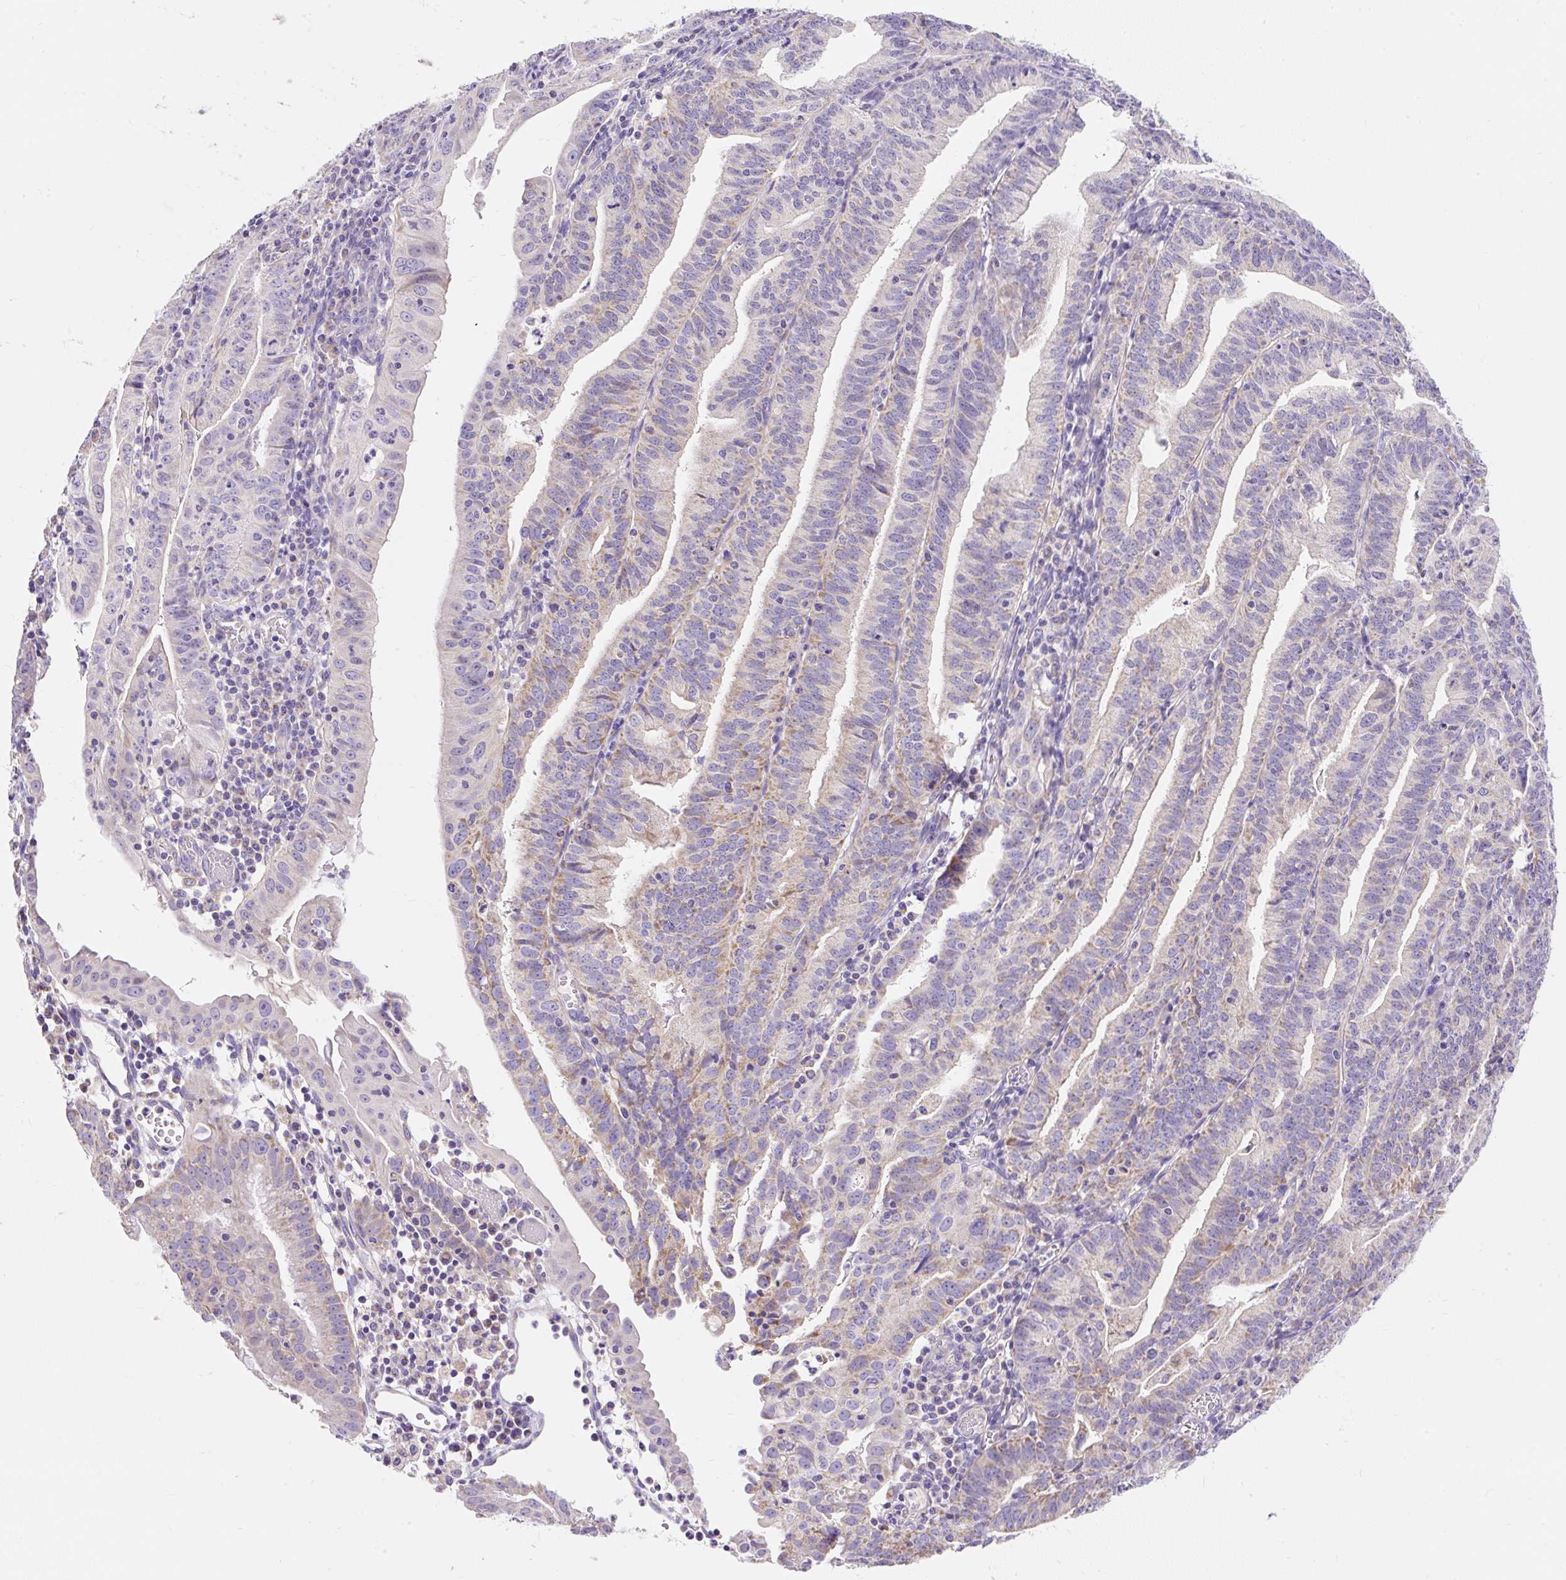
{"staining": {"intensity": "weak", "quantity": "<25%", "location": "cytoplasmic/membranous"}, "tissue": "endometrial cancer", "cell_type": "Tumor cells", "image_type": "cancer", "snomed": [{"axis": "morphology", "description": "Adenocarcinoma, NOS"}, {"axis": "topography", "description": "Endometrium"}], "caption": "This is a image of immunohistochemistry (IHC) staining of endometrial adenocarcinoma, which shows no expression in tumor cells.", "gene": "PMAIP1", "patient": {"sex": "female", "age": 60}}